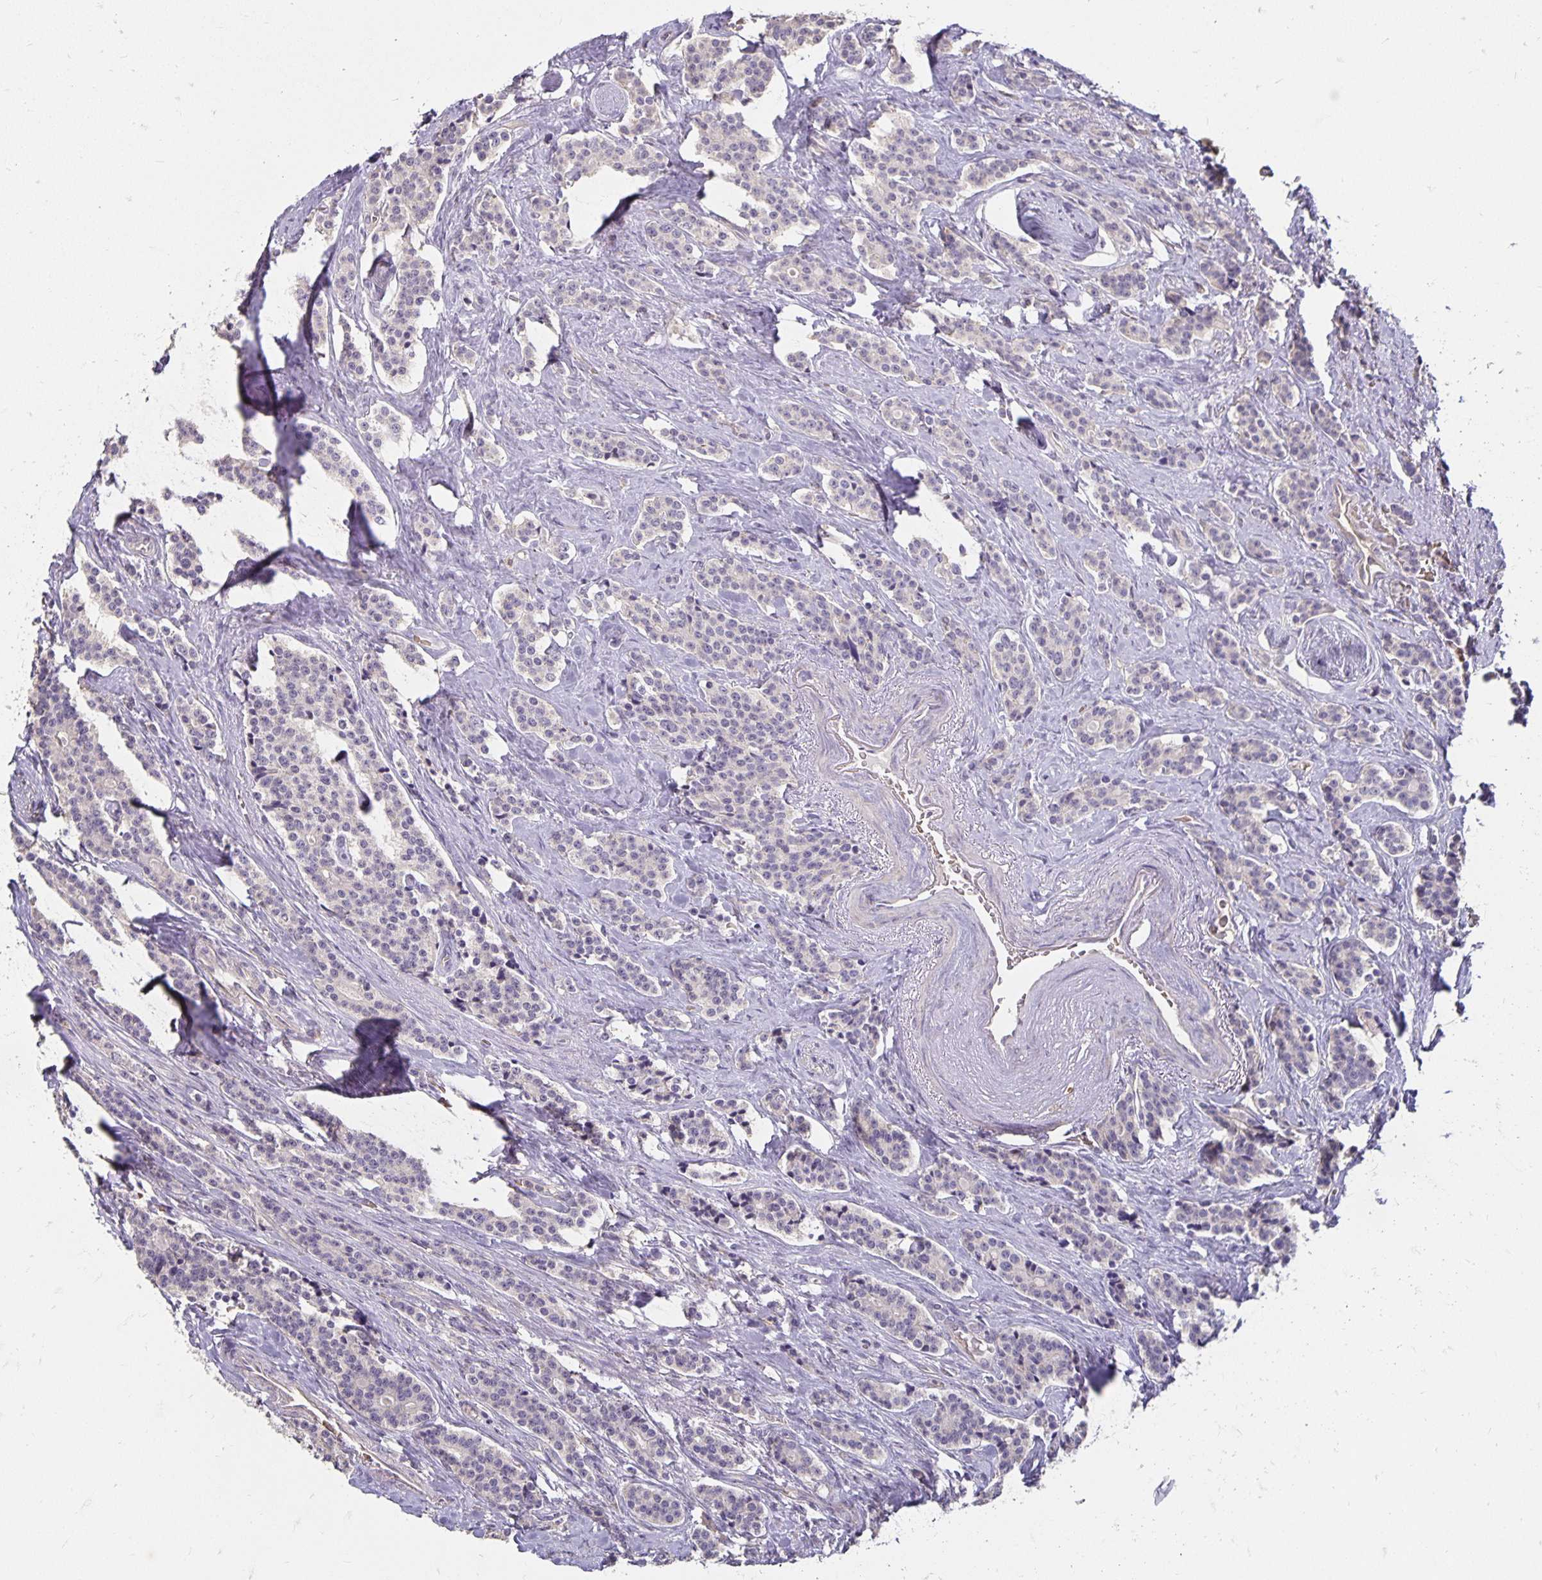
{"staining": {"intensity": "negative", "quantity": "none", "location": "none"}, "tissue": "carcinoid", "cell_type": "Tumor cells", "image_type": "cancer", "snomed": [{"axis": "morphology", "description": "Carcinoid, malignant, NOS"}, {"axis": "topography", "description": "Small intestine"}], "caption": "The photomicrograph displays no staining of tumor cells in malignant carcinoid. Brightfield microscopy of immunohistochemistry stained with DAB (brown) and hematoxylin (blue), captured at high magnification.", "gene": "CST6", "patient": {"sex": "female", "age": 73}}